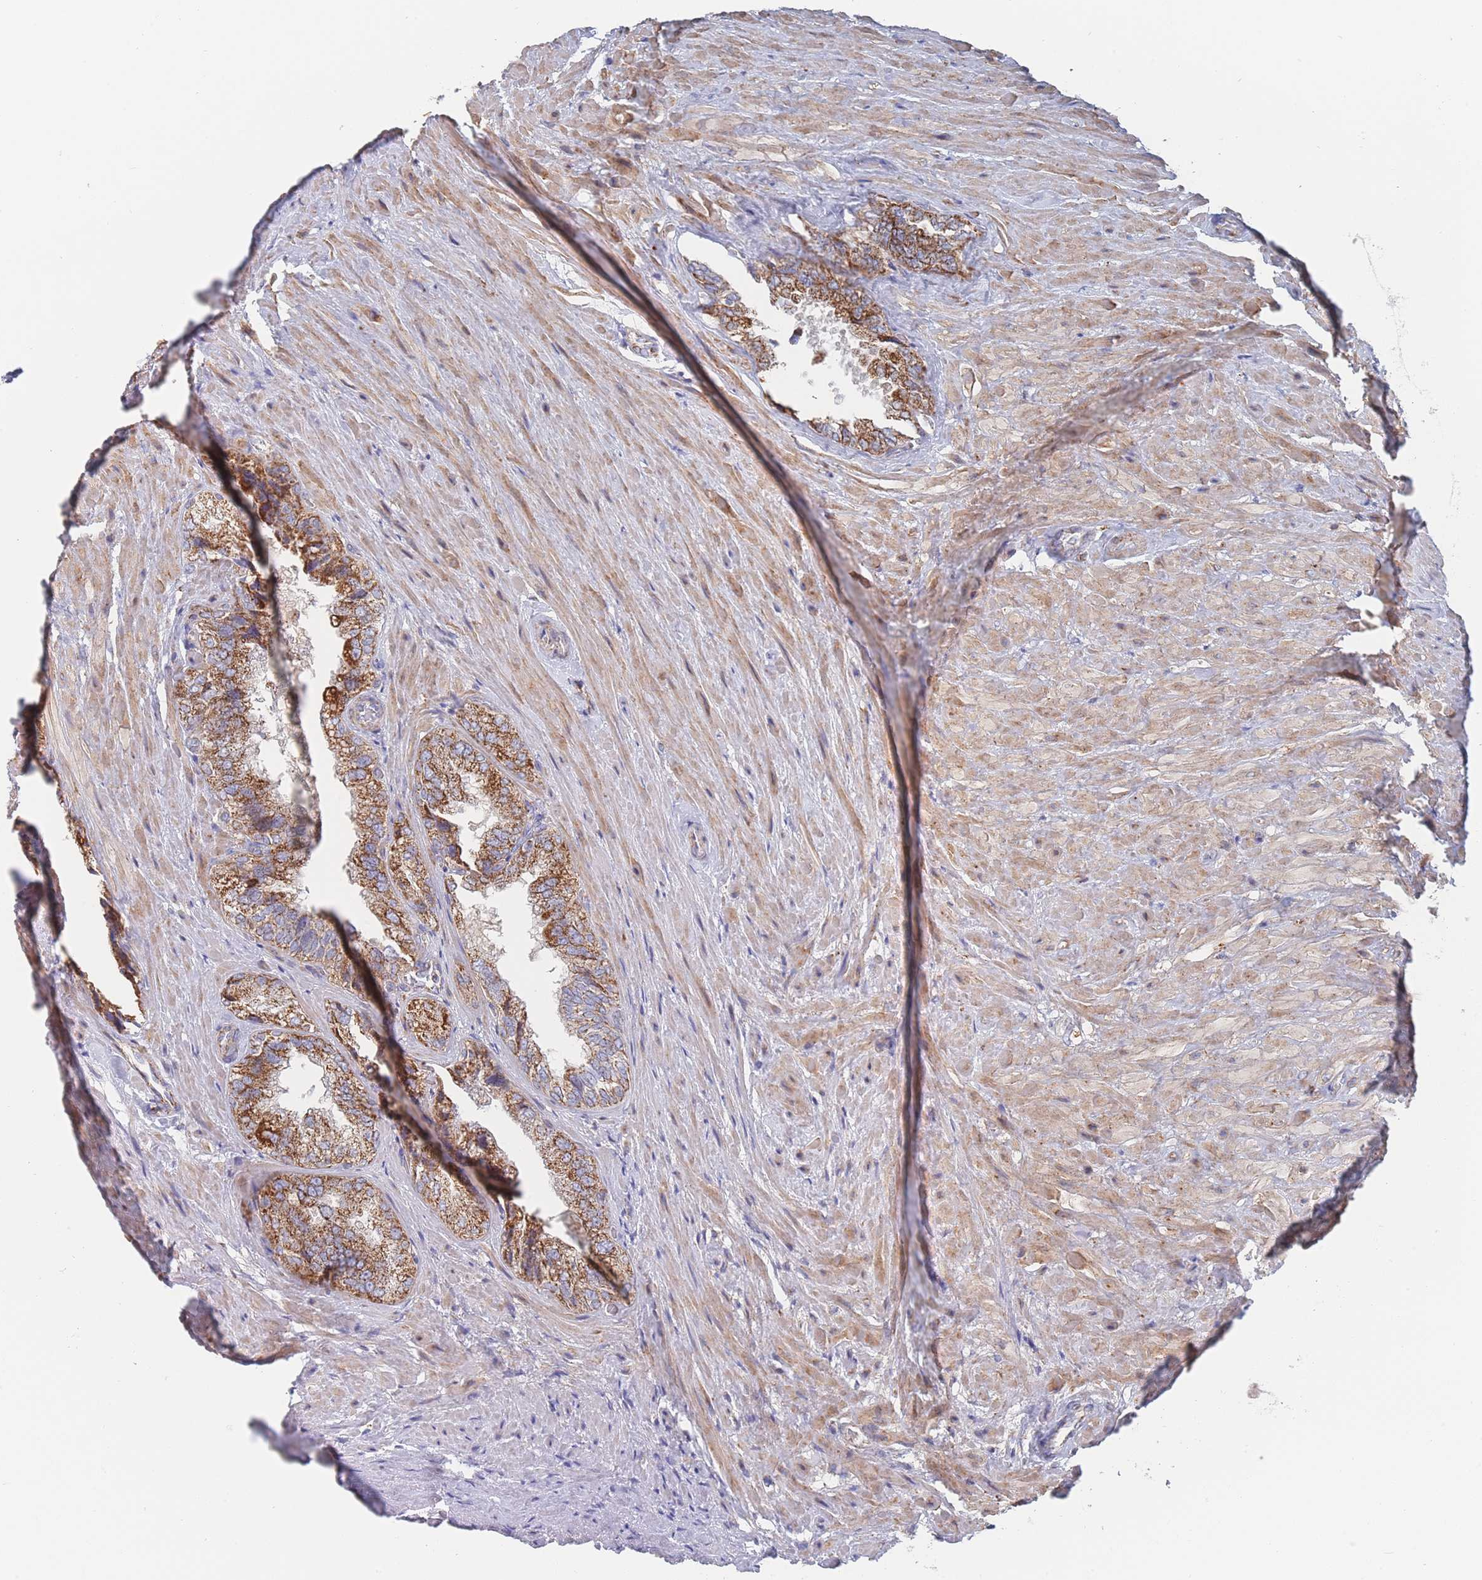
{"staining": {"intensity": "moderate", "quantity": ">75%", "location": "cytoplasmic/membranous"}, "tissue": "seminal vesicle", "cell_type": "Glandular cells", "image_type": "normal", "snomed": [{"axis": "morphology", "description": "Normal tissue, NOS"}, {"axis": "topography", "description": "Seminal veicle"}, {"axis": "topography", "description": "Peripheral nerve tissue"}], "caption": "A medium amount of moderate cytoplasmic/membranous staining is seen in about >75% of glandular cells in benign seminal vesicle.", "gene": "IKZF4", "patient": {"sex": "male", "age": 63}}